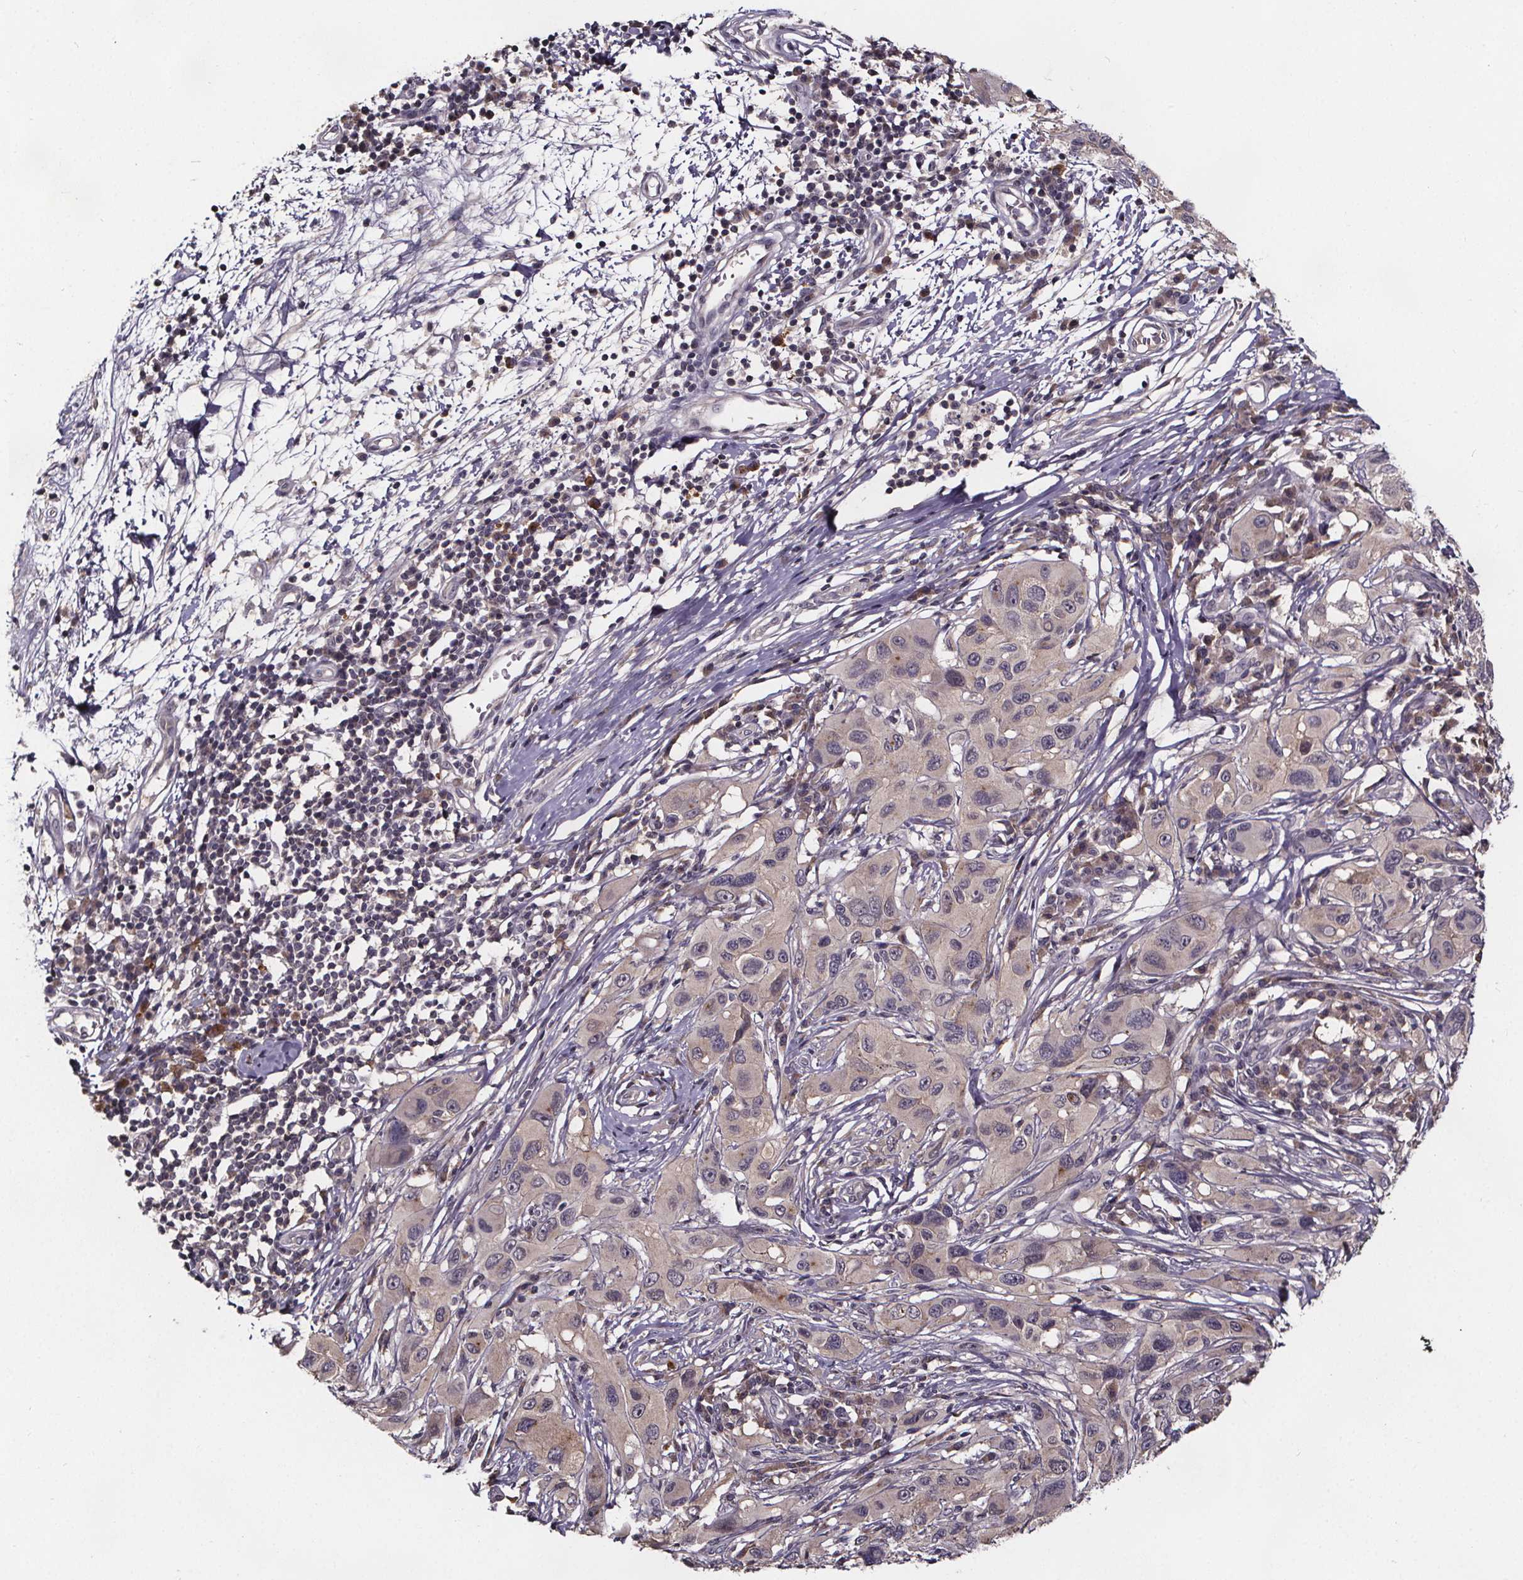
{"staining": {"intensity": "negative", "quantity": "none", "location": "none"}, "tissue": "melanoma", "cell_type": "Tumor cells", "image_type": "cancer", "snomed": [{"axis": "morphology", "description": "Malignant melanoma, NOS"}, {"axis": "topography", "description": "Skin"}], "caption": "DAB (3,3'-diaminobenzidine) immunohistochemical staining of malignant melanoma exhibits no significant positivity in tumor cells.", "gene": "SMIM1", "patient": {"sex": "male", "age": 53}}